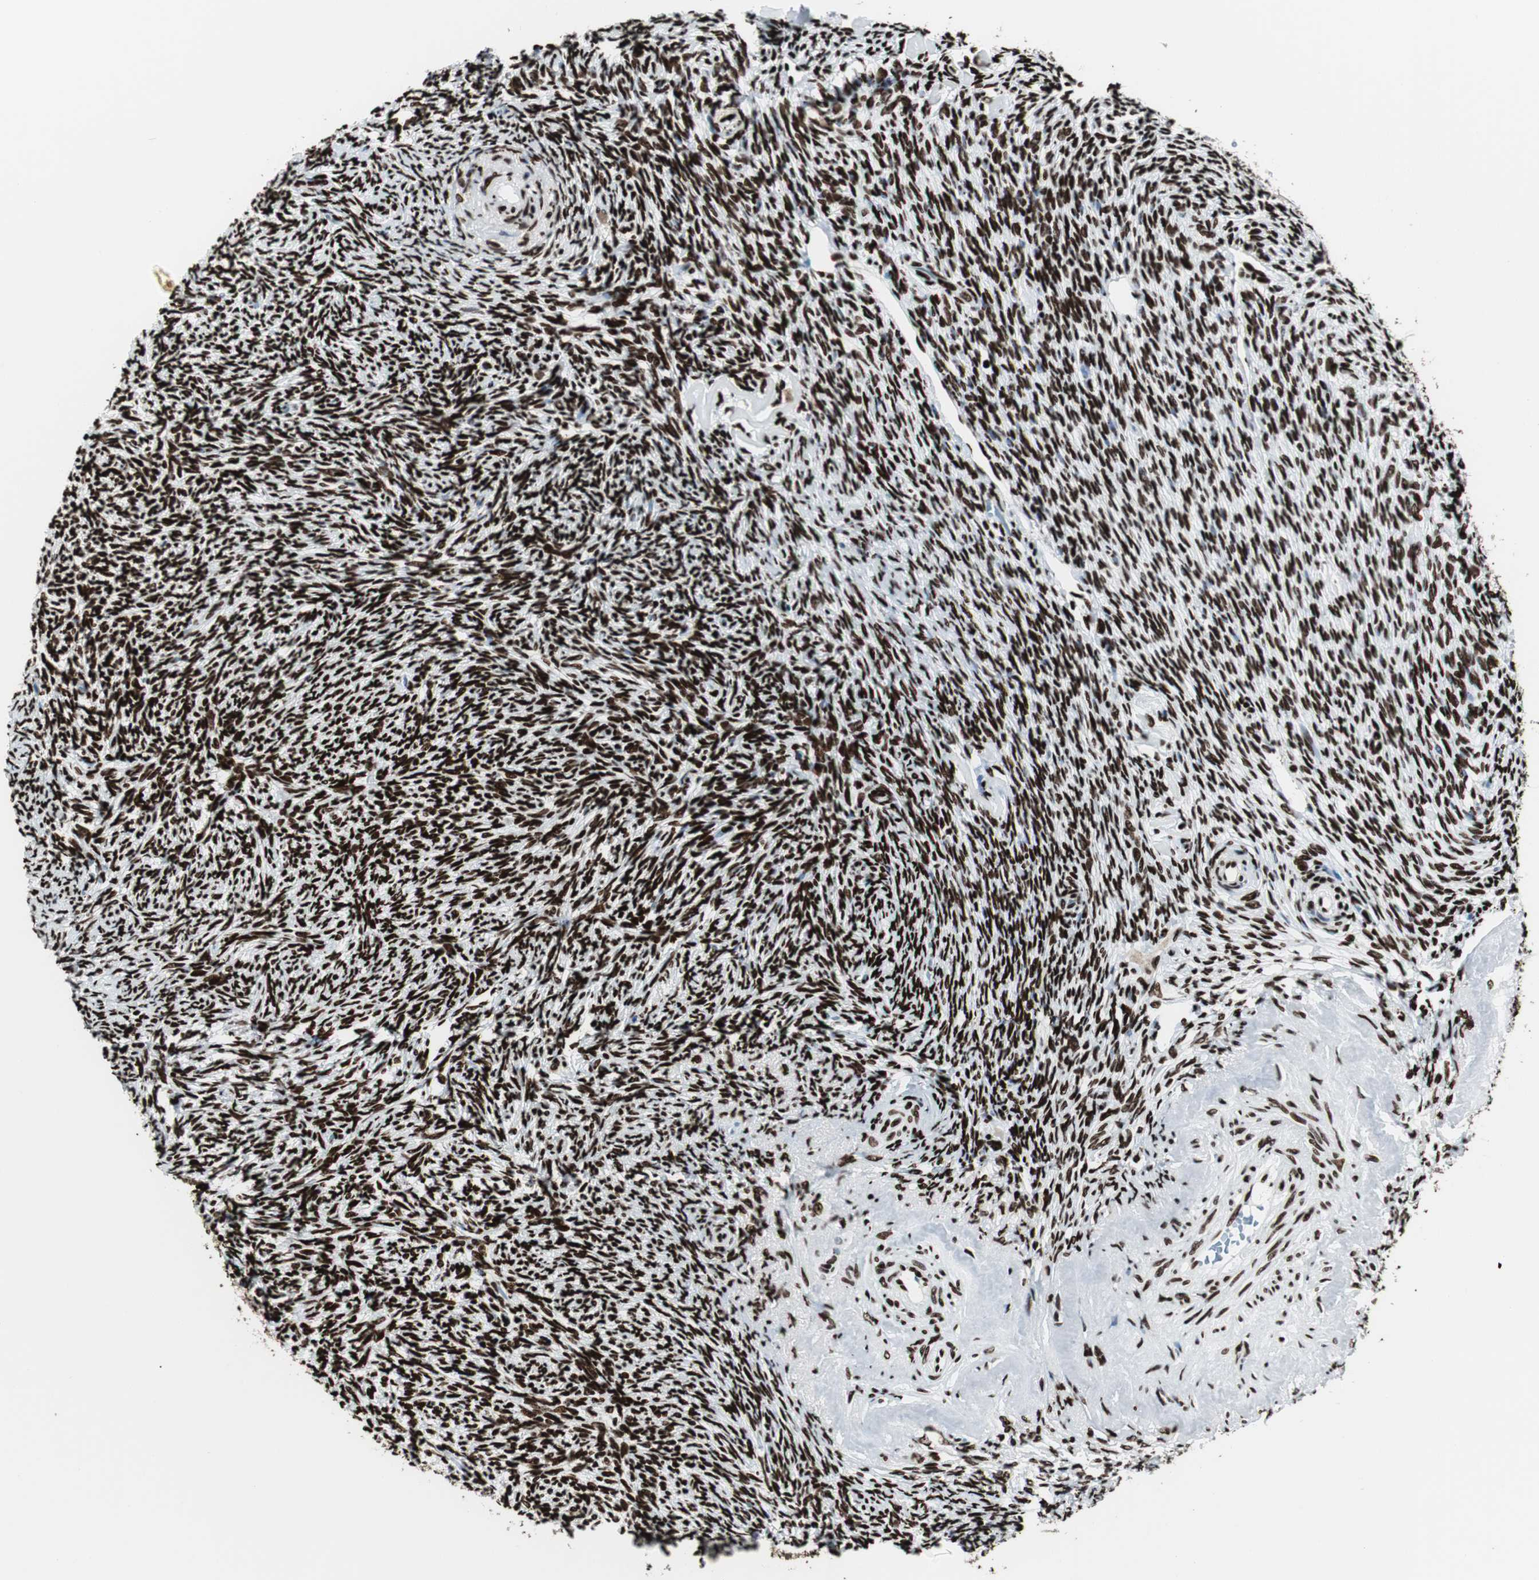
{"staining": {"intensity": "strong", "quantity": ">75%", "location": "nuclear"}, "tissue": "ovary", "cell_type": "Ovarian stroma cells", "image_type": "normal", "snomed": [{"axis": "morphology", "description": "Normal tissue, NOS"}, {"axis": "topography", "description": "Ovary"}], "caption": "An IHC image of benign tissue is shown. Protein staining in brown highlights strong nuclear positivity in ovary within ovarian stroma cells. (Stains: DAB in brown, nuclei in blue, Microscopy: brightfield microscopy at high magnification).", "gene": "NCL", "patient": {"sex": "female", "age": 60}}